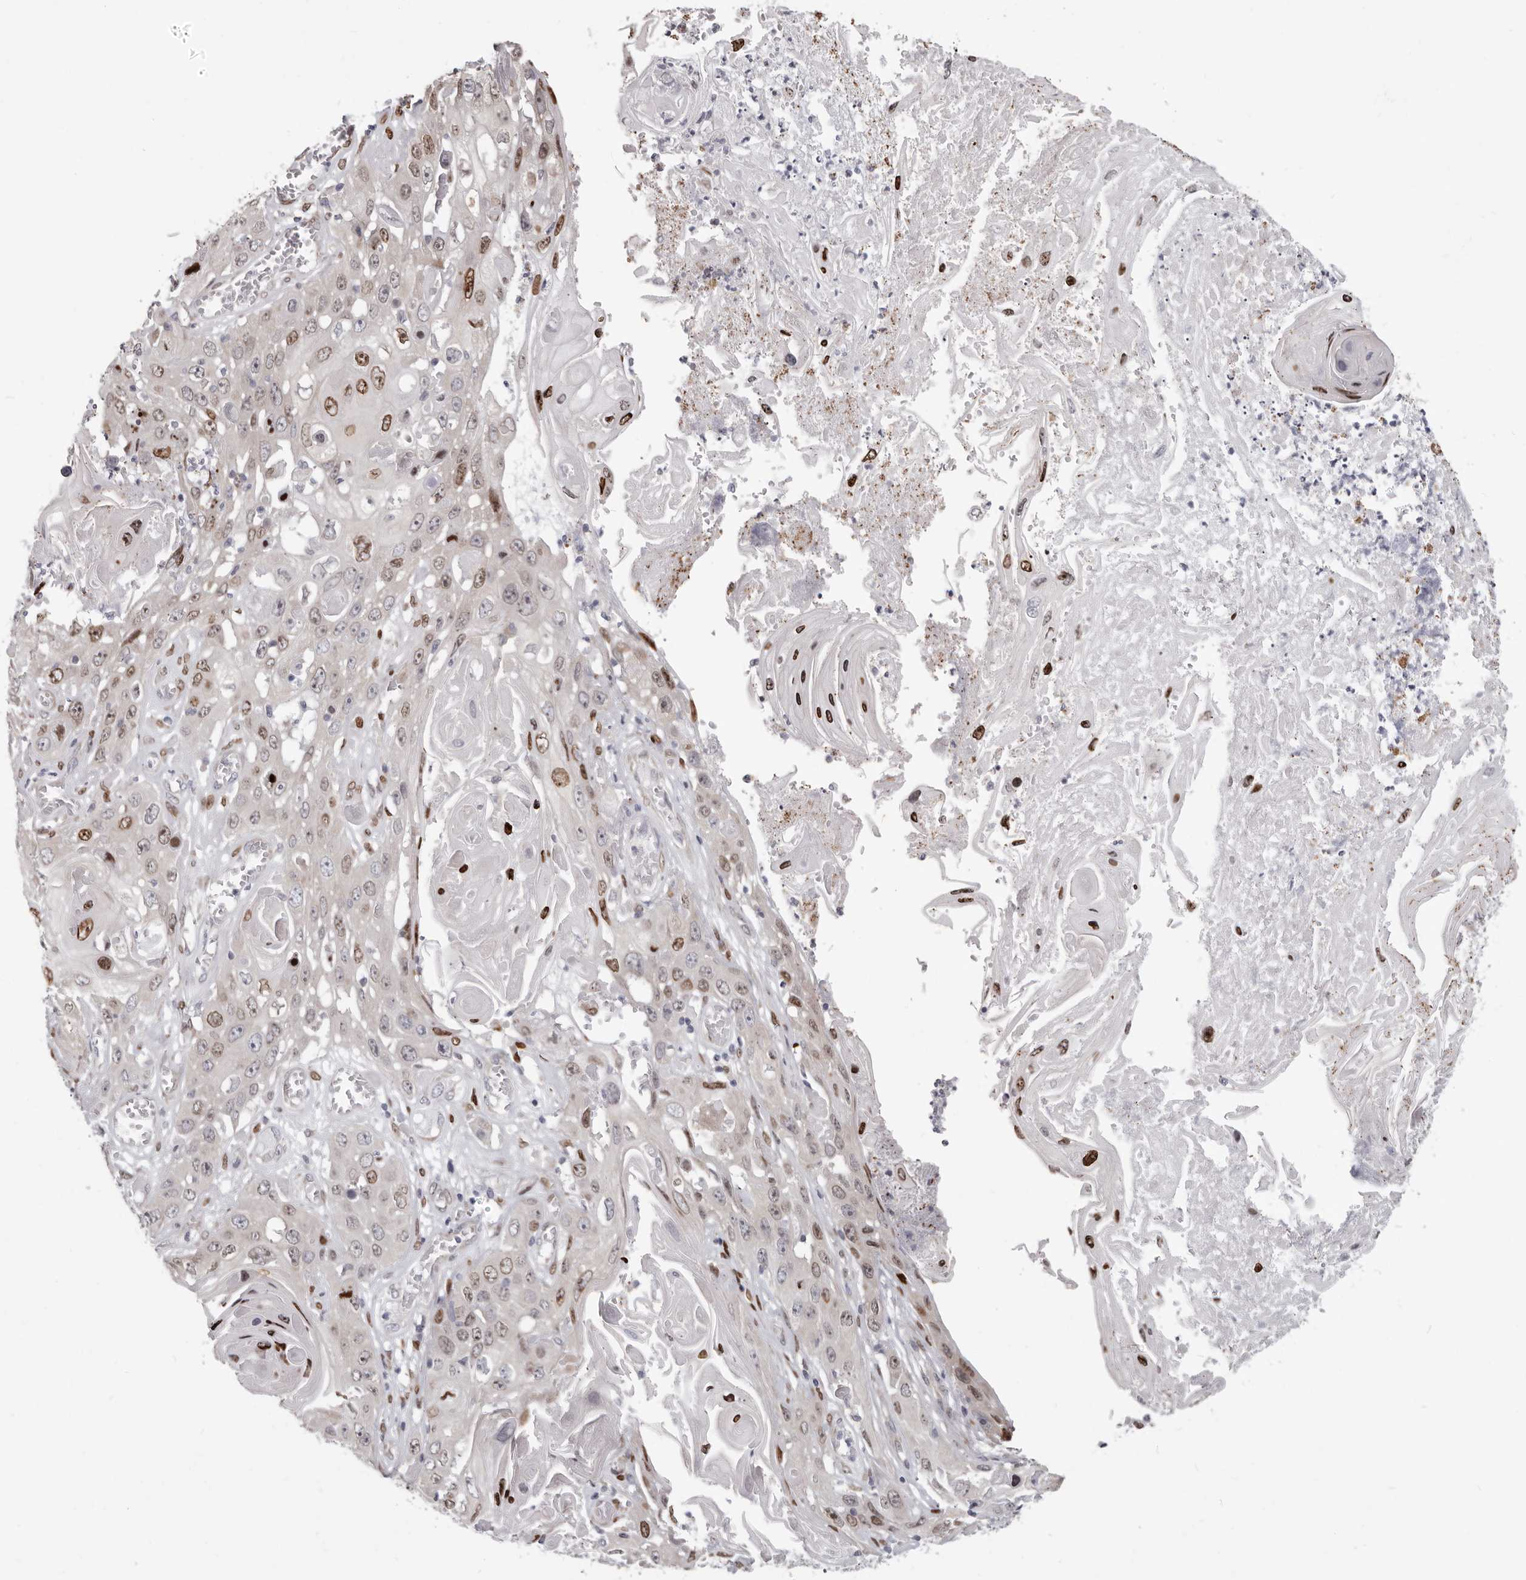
{"staining": {"intensity": "moderate", "quantity": "25%-75%", "location": "nuclear"}, "tissue": "skin cancer", "cell_type": "Tumor cells", "image_type": "cancer", "snomed": [{"axis": "morphology", "description": "Squamous cell carcinoma, NOS"}, {"axis": "topography", "description": "Skin"}], "caption": "Immunohistochemical staining of human skin cancer demonstrates medium levels of moderate nuclear protein positivity in approximately 25%-75% of tumor cells.", "gene": "SRP19", "patient": {"sex": "male", "age": 55}}